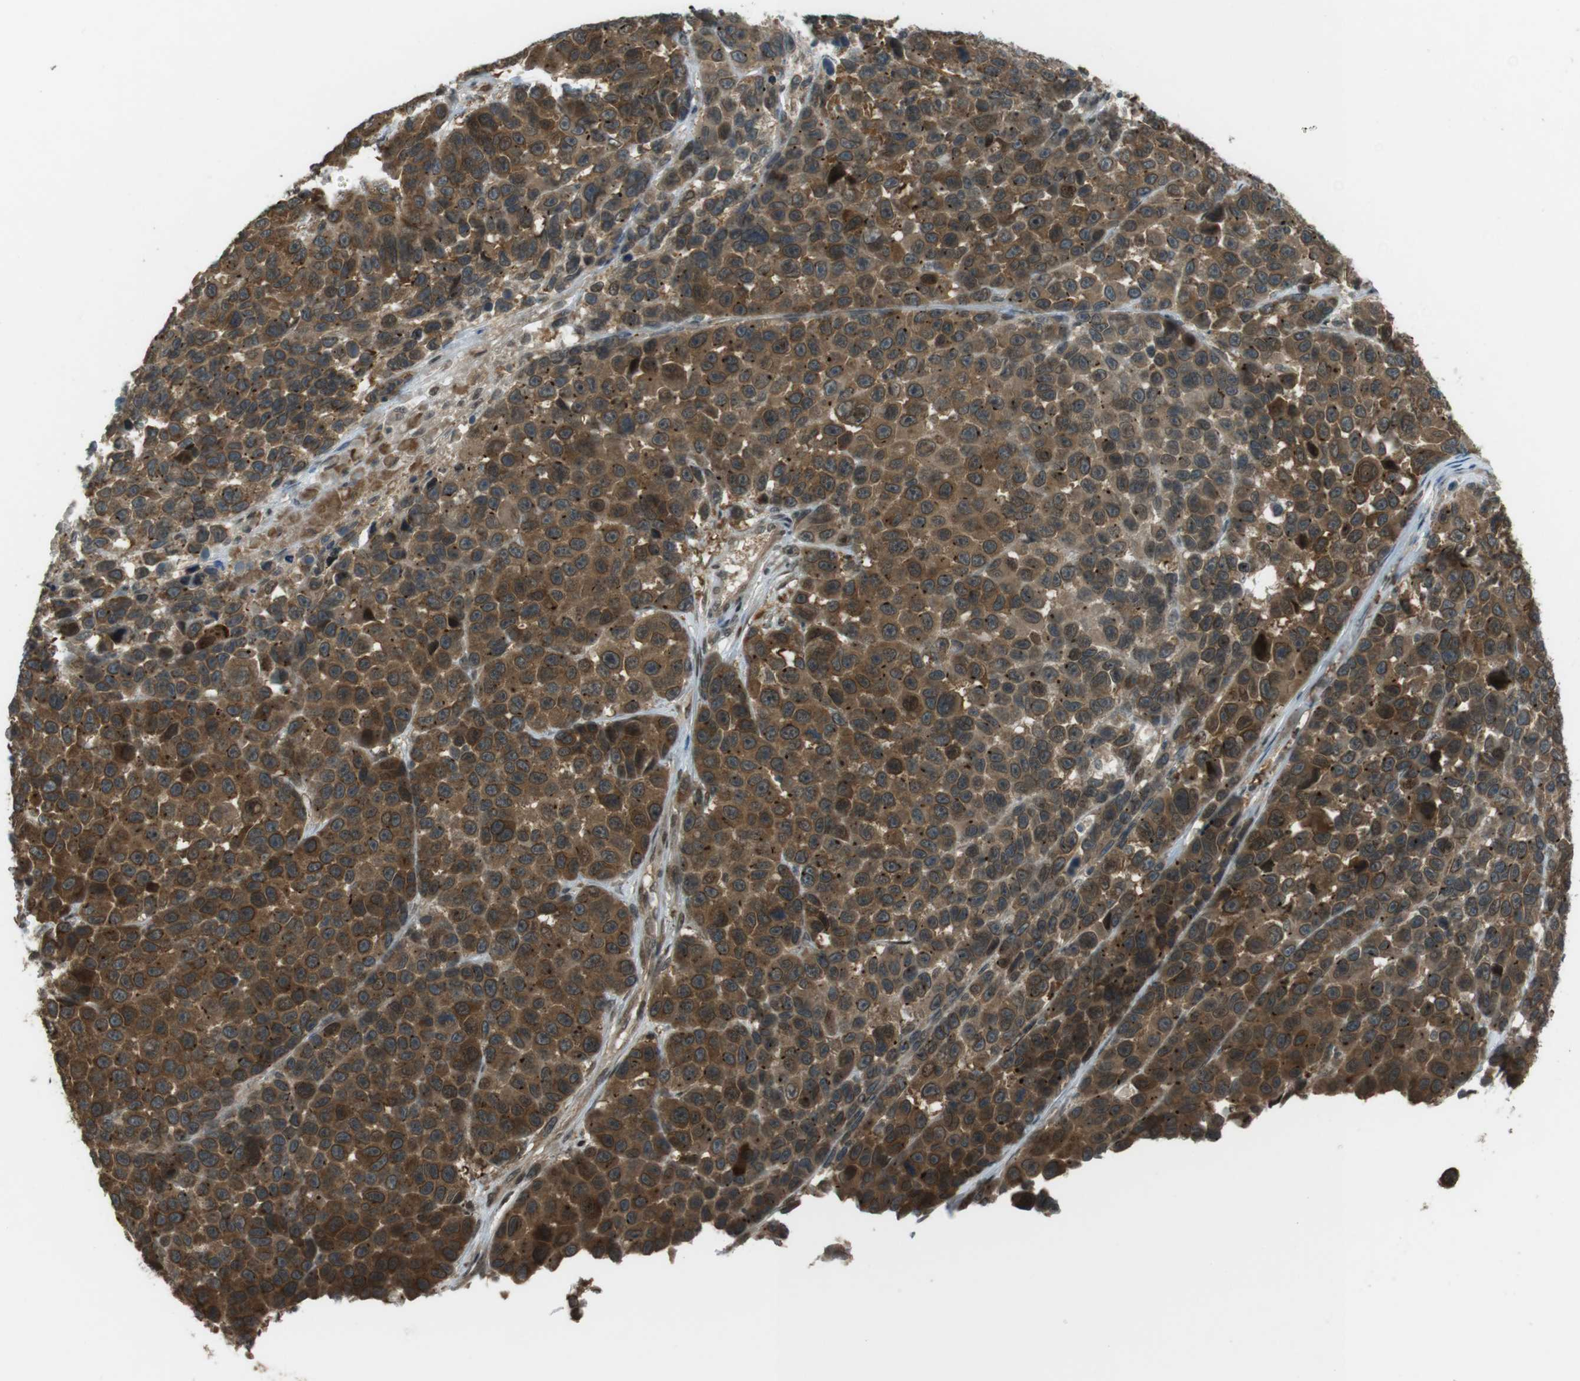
{"staining": {"intensity": "strong", "quantity": ">75%", "location": "cytoplasmic/membranous"}, "tissue": "melanoma", "cell_type": "Tumor cells", "image_type": "cancer", "snomed": [{"axis": "morphology", "description": "Malignant melanoma, NOS"}, {"axis": "topography", "description": "Skin"}], "caption": "High-power microscopy captured an immunohistochemistry (IHC) image of malignant melanoma, revealing strong cytoplasmic/membranous positivity in about >75% of tumor cells.", "gene": "SLITRK5", "patient": {"sex": "male", "age": 53}}